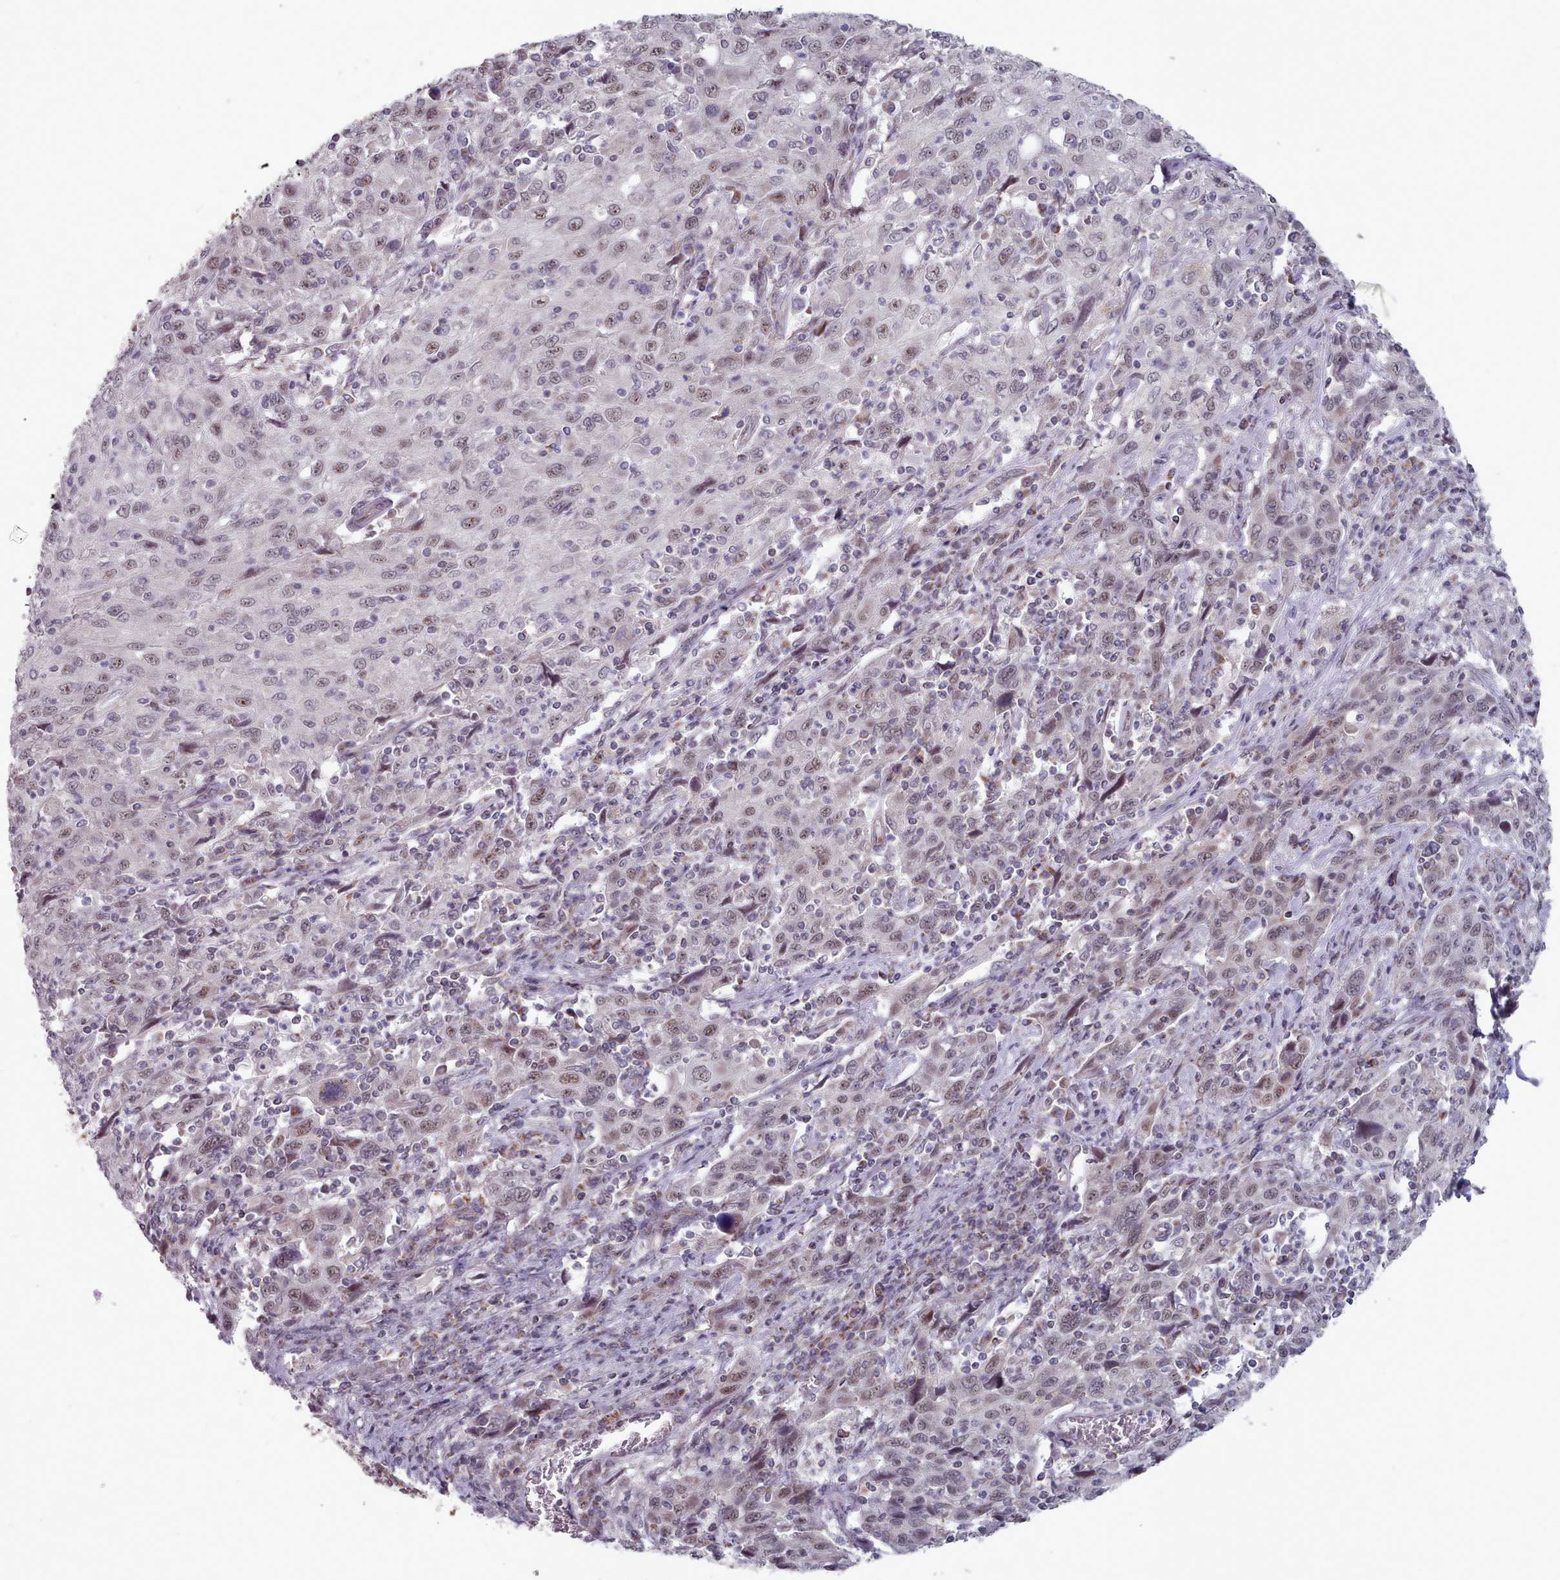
{"staining": {"intensity": "moderate", "quantity": "25%-75%", "location": "nuclear"}, "tissue": "cervical cancer", "cell_type": "Tumor cells", "image_type": "cancer", "snomed": [{"axis": "morphology", "description": "Squamous cell carcinoma, NOS"}, {"axis": "topography", "description": "Cervix"}], "caption": "High-power microscopy captured an immunohistochemistry (IHC) micrograph of squamous cell carcinoma (cervical), revealing moderate nuclear positivity in about 25%-75% of tumor cells.", "gene": "TRARG1", "patient": {"sex": "female", "age": 46}}